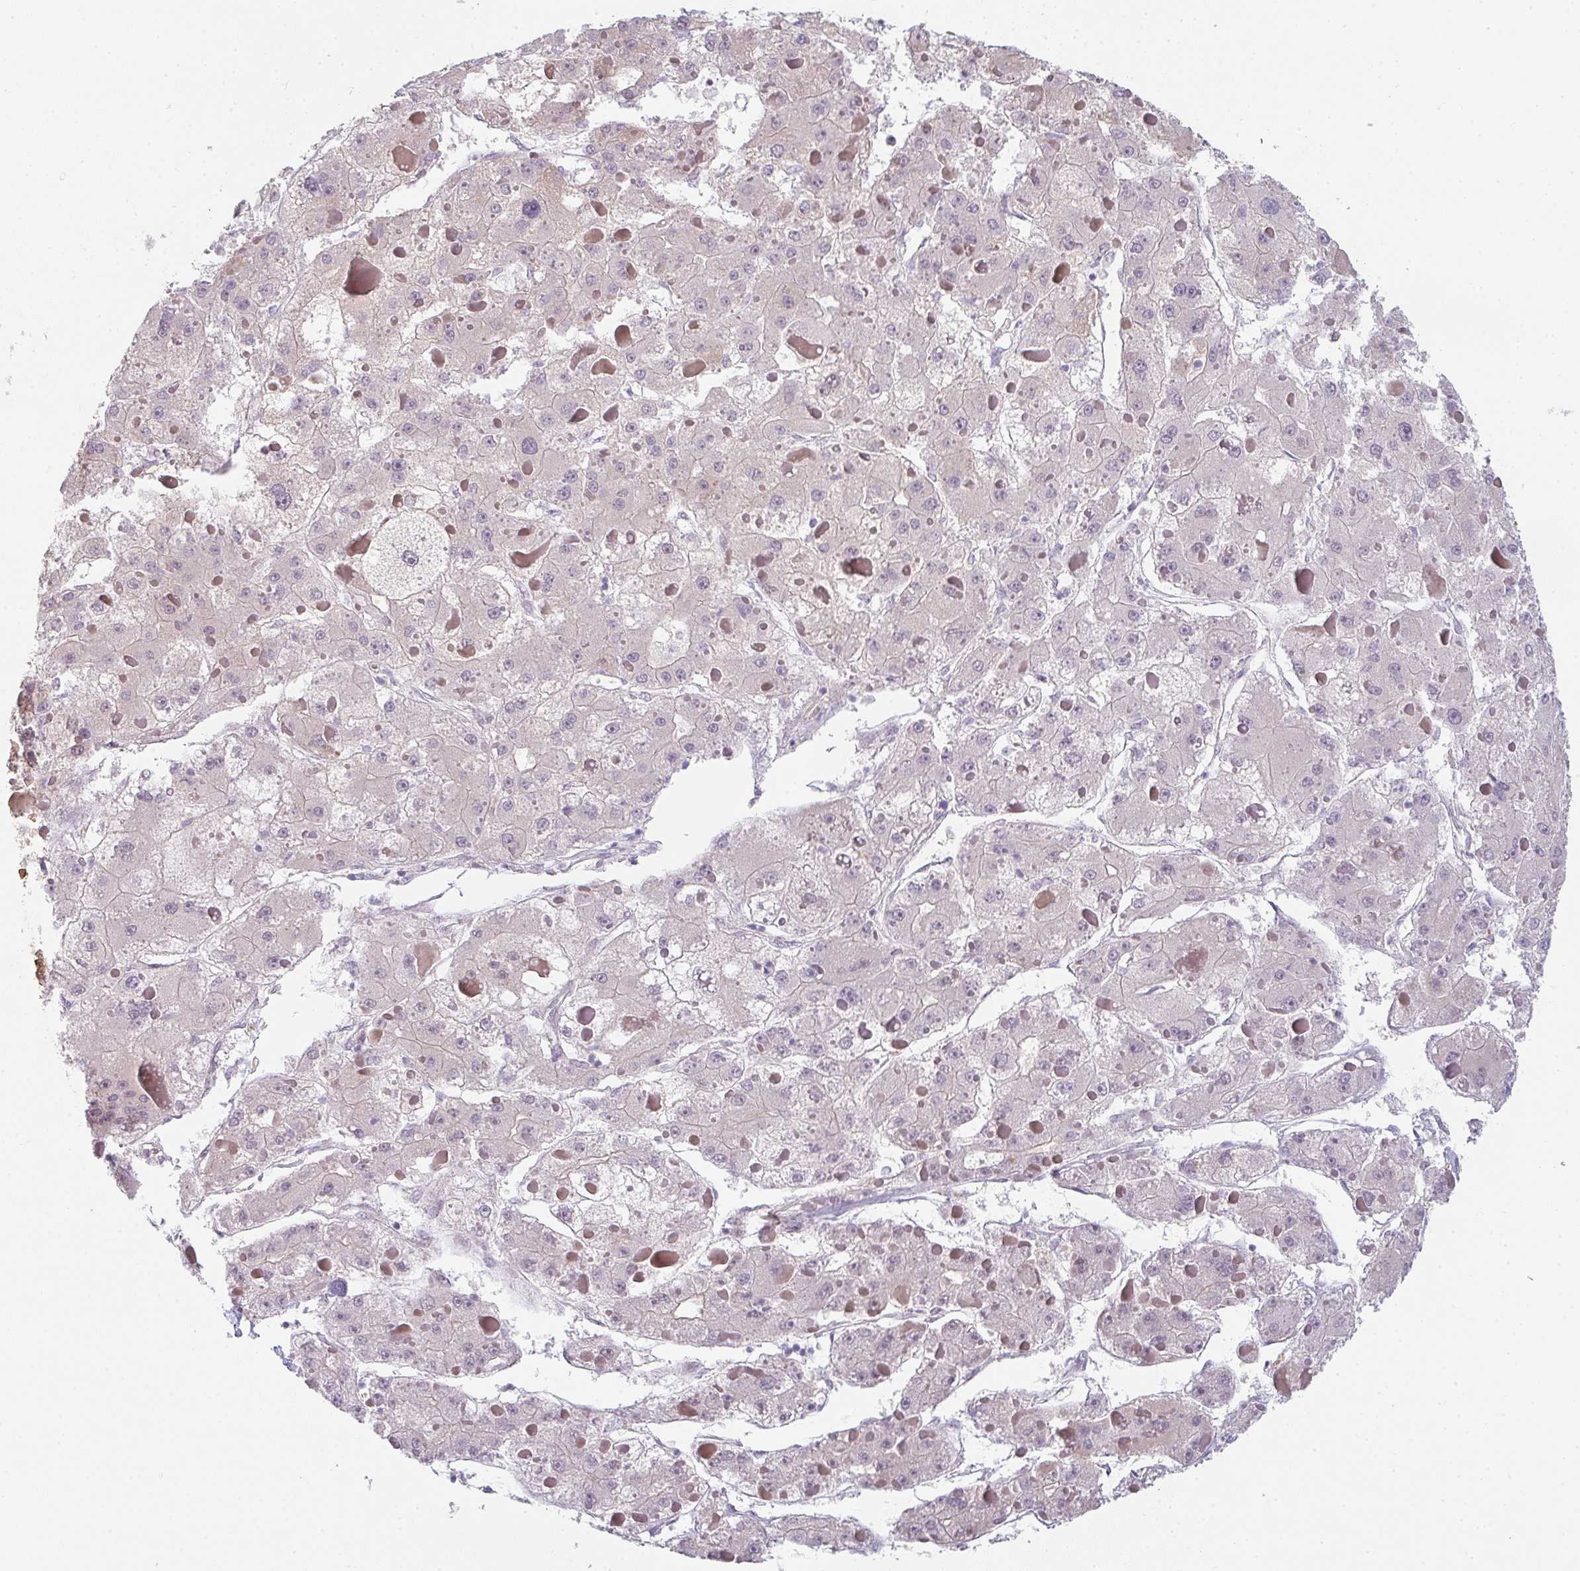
{"staining": {"intensity": "negative", "quantity": "none", "location": "none"}, "tissue": "liver cancer", "cell_type": "Tumor cells", "image_type": "cancer", "snomed": [{"axis": "morphology", "description": "Carcinoma, Hepatocellular, NOS"}, {"axis": "topography", "description": "Liver"}], "caption": "The immunohistochemistry photomicrograph has no significant staining in tumor cells of hepatocellular carcinoma (liver) tissue.", "gene": "TNFRSF10A", "patient": {"sex": "female", "age": 73}}